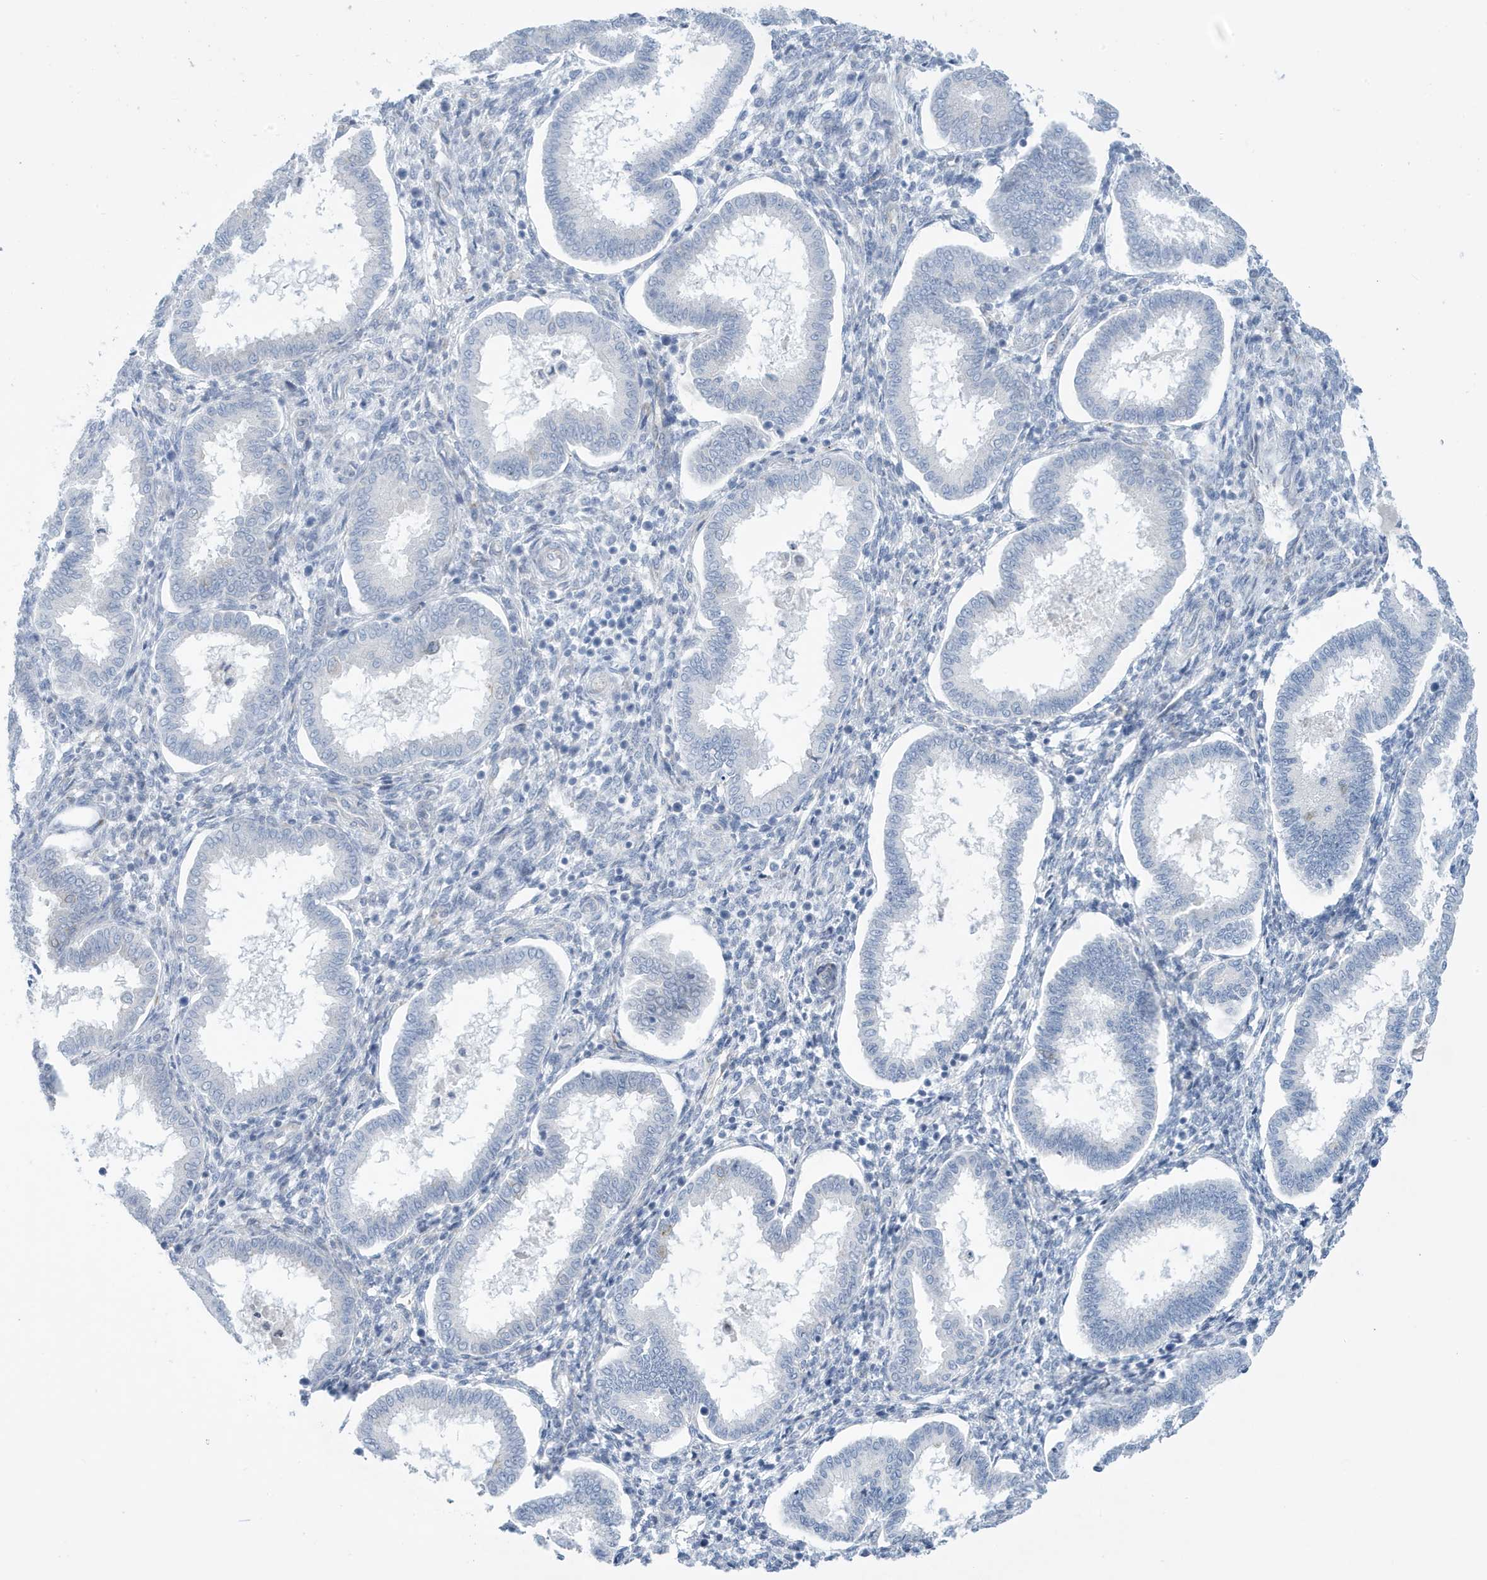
{"staining": {"intensity": "negative", "quantity": "none", "location": "none"}, "tissue": "endometrium", "cell_type": "Cells in endometrial stroma", "image_type": "normal", "snomed": [{"axis": "morphology", "description": "Normal tissue, NOS"}, {"axis": "topography", "description": "Endometrium"}], "caption": "Protein analysis of normal endometrium reveals no significant positivity in cells in endometrial stroma.", "gene": "SEMA3F", "patient": {"sex": "female", "age": 24}}